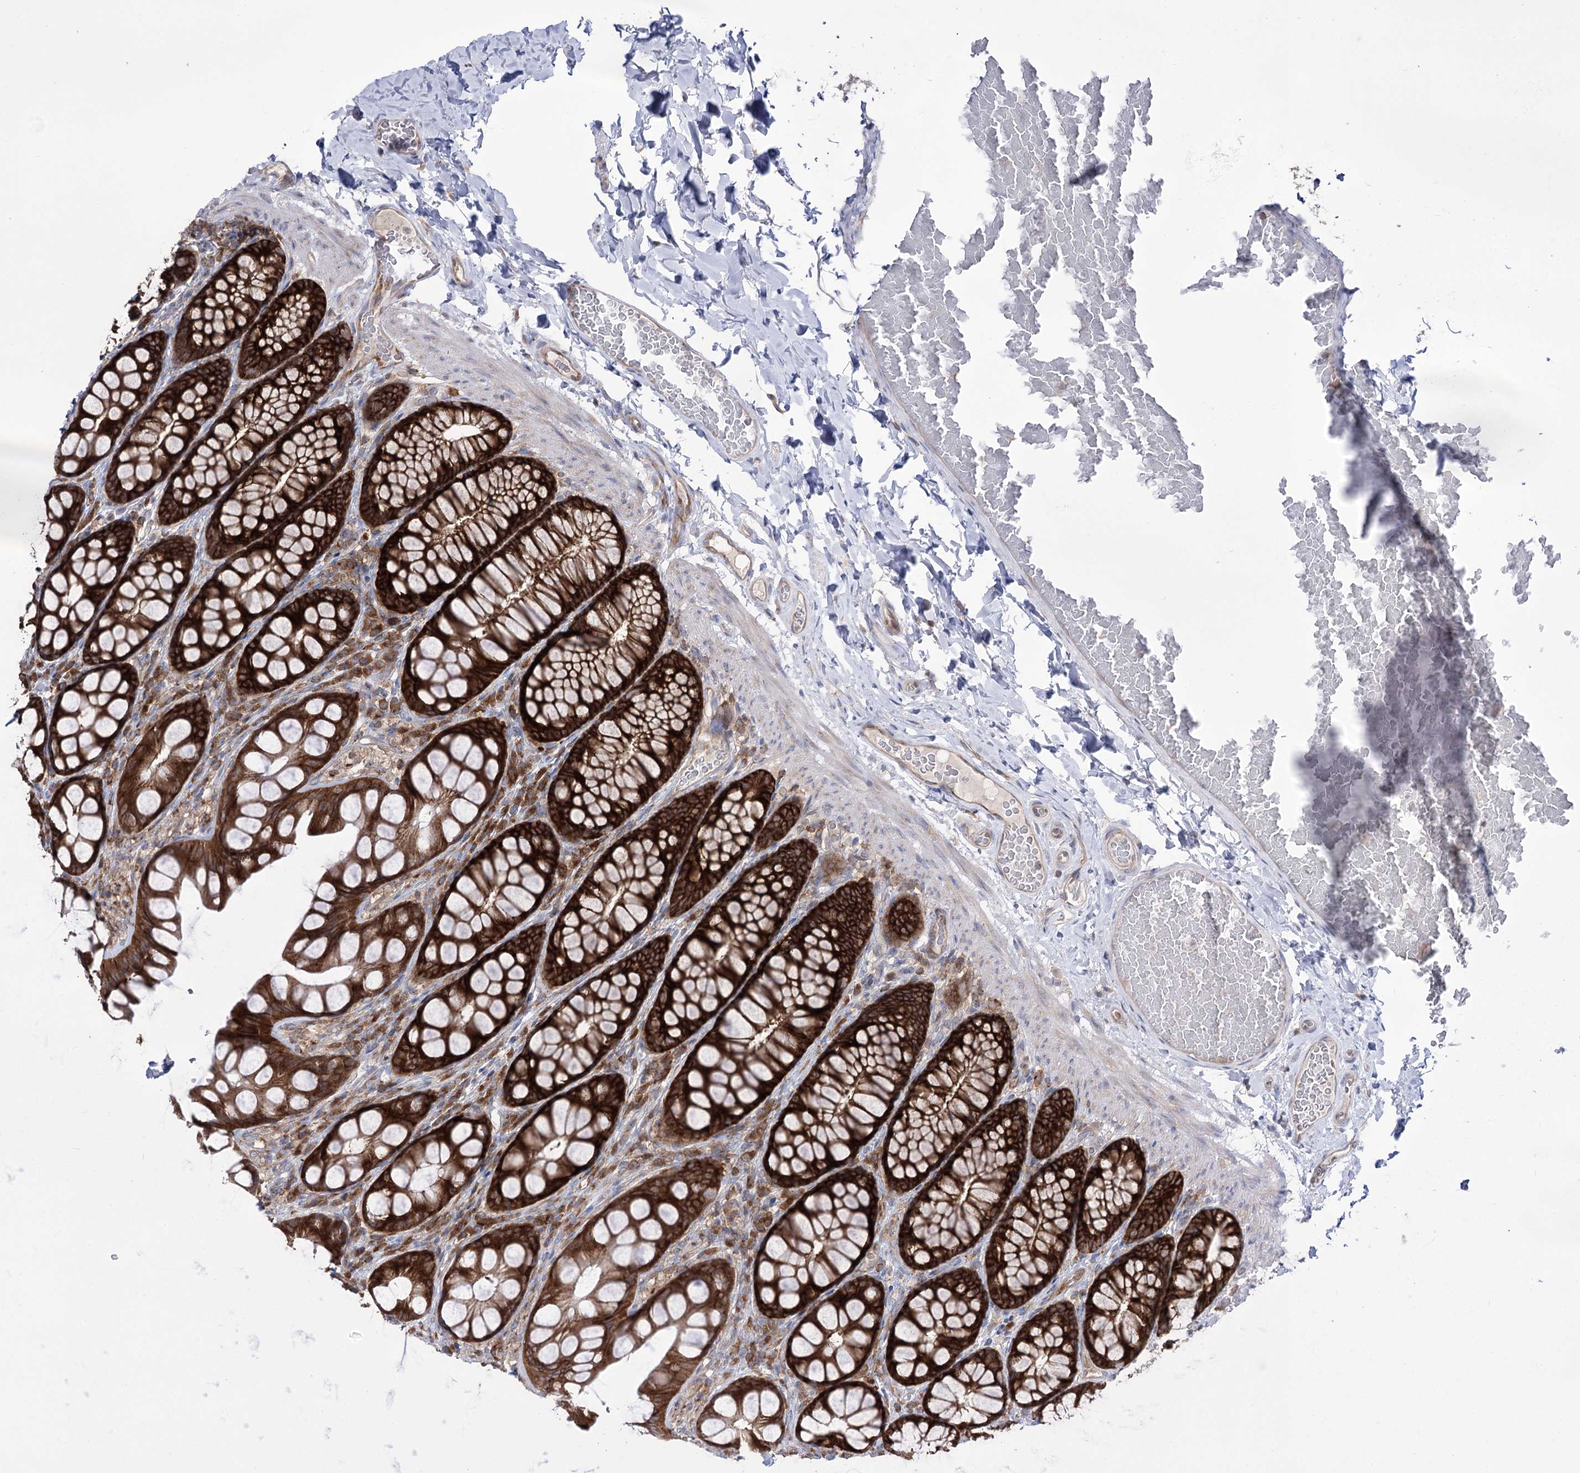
{"staining": {"intensity": "weak", "quantity": ">75%", "location": "cytoplasmic/membranous"}, "tissue": "colon", "cell_type": "Endothelial cells", "image_type": "normal", "snomed": [{"axis": "morphology", "description": "Normal tissue, NOS"}, {"axis": "topography", "description": "Colon"}], "caption": "Immunohistochemical staining of normal human colon demonstrates >75% levels of weak cytoplasmic/membranous protein staining in approximately >75% of endothelial cells.", "gene": "ZNF622", "patient": {"sex": "male", "age": 47}}